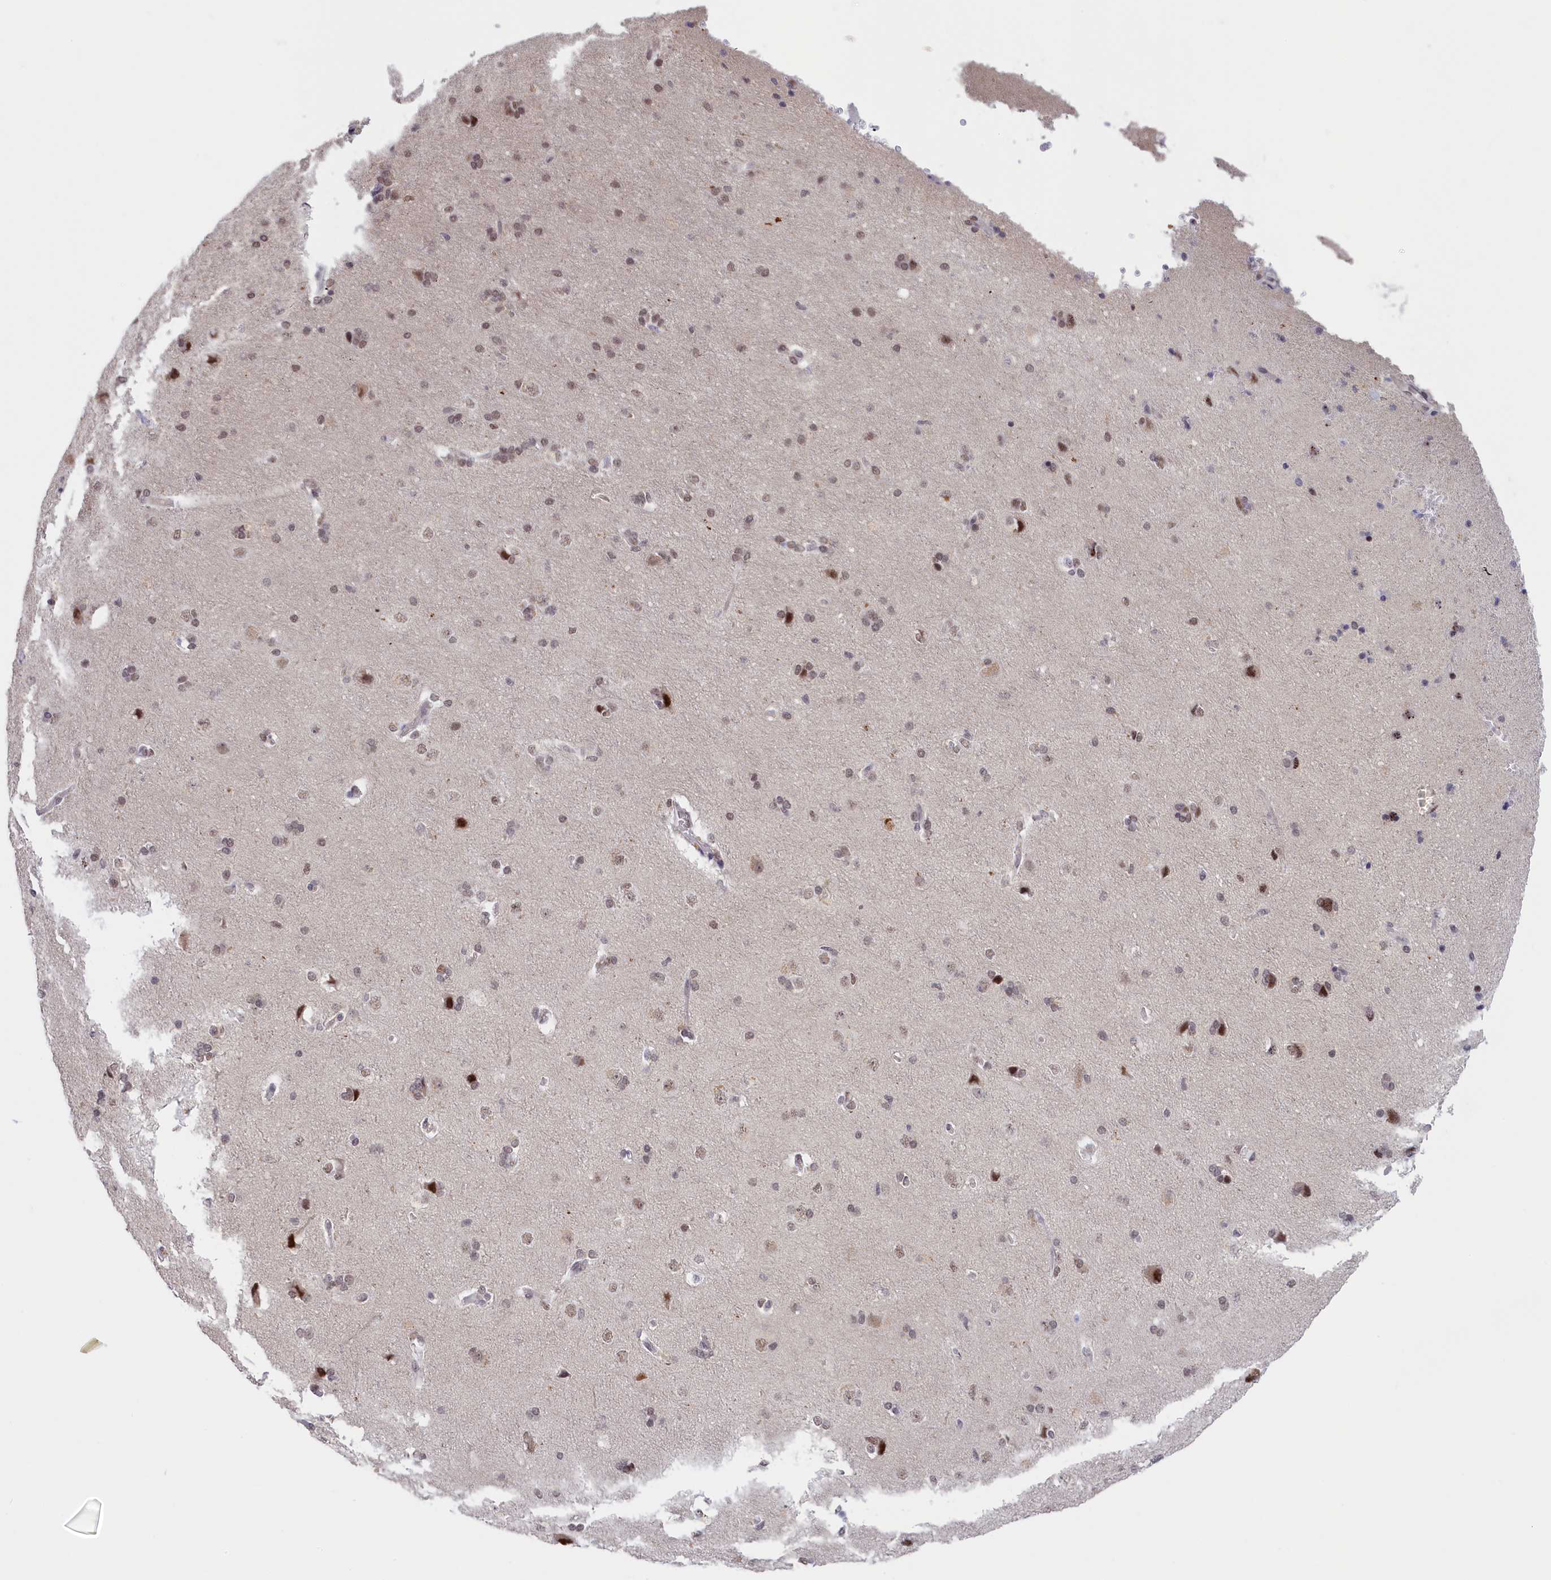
{"staining": {"intensity": "negative", "quantity": "none", "location": "none"}, "tissue": "cerebral cortex", "cell_type": "Endothelial cells", "image_type": "normal", "snomed": [{"axis": "morphology", "description": "Normal tissue, NOS"}, {"axis": "topography", "description": "Cerebral cortex"}], "caption": "High power microscopy micrograph of an immunohistochemistry histopathology image of benign cerebral cortex, revealing no significant positivity in endothelial cells. (DAB IHC, high magnification).", "gene": "SEC31B", "patient": {"sex": "male", "age": 62}}